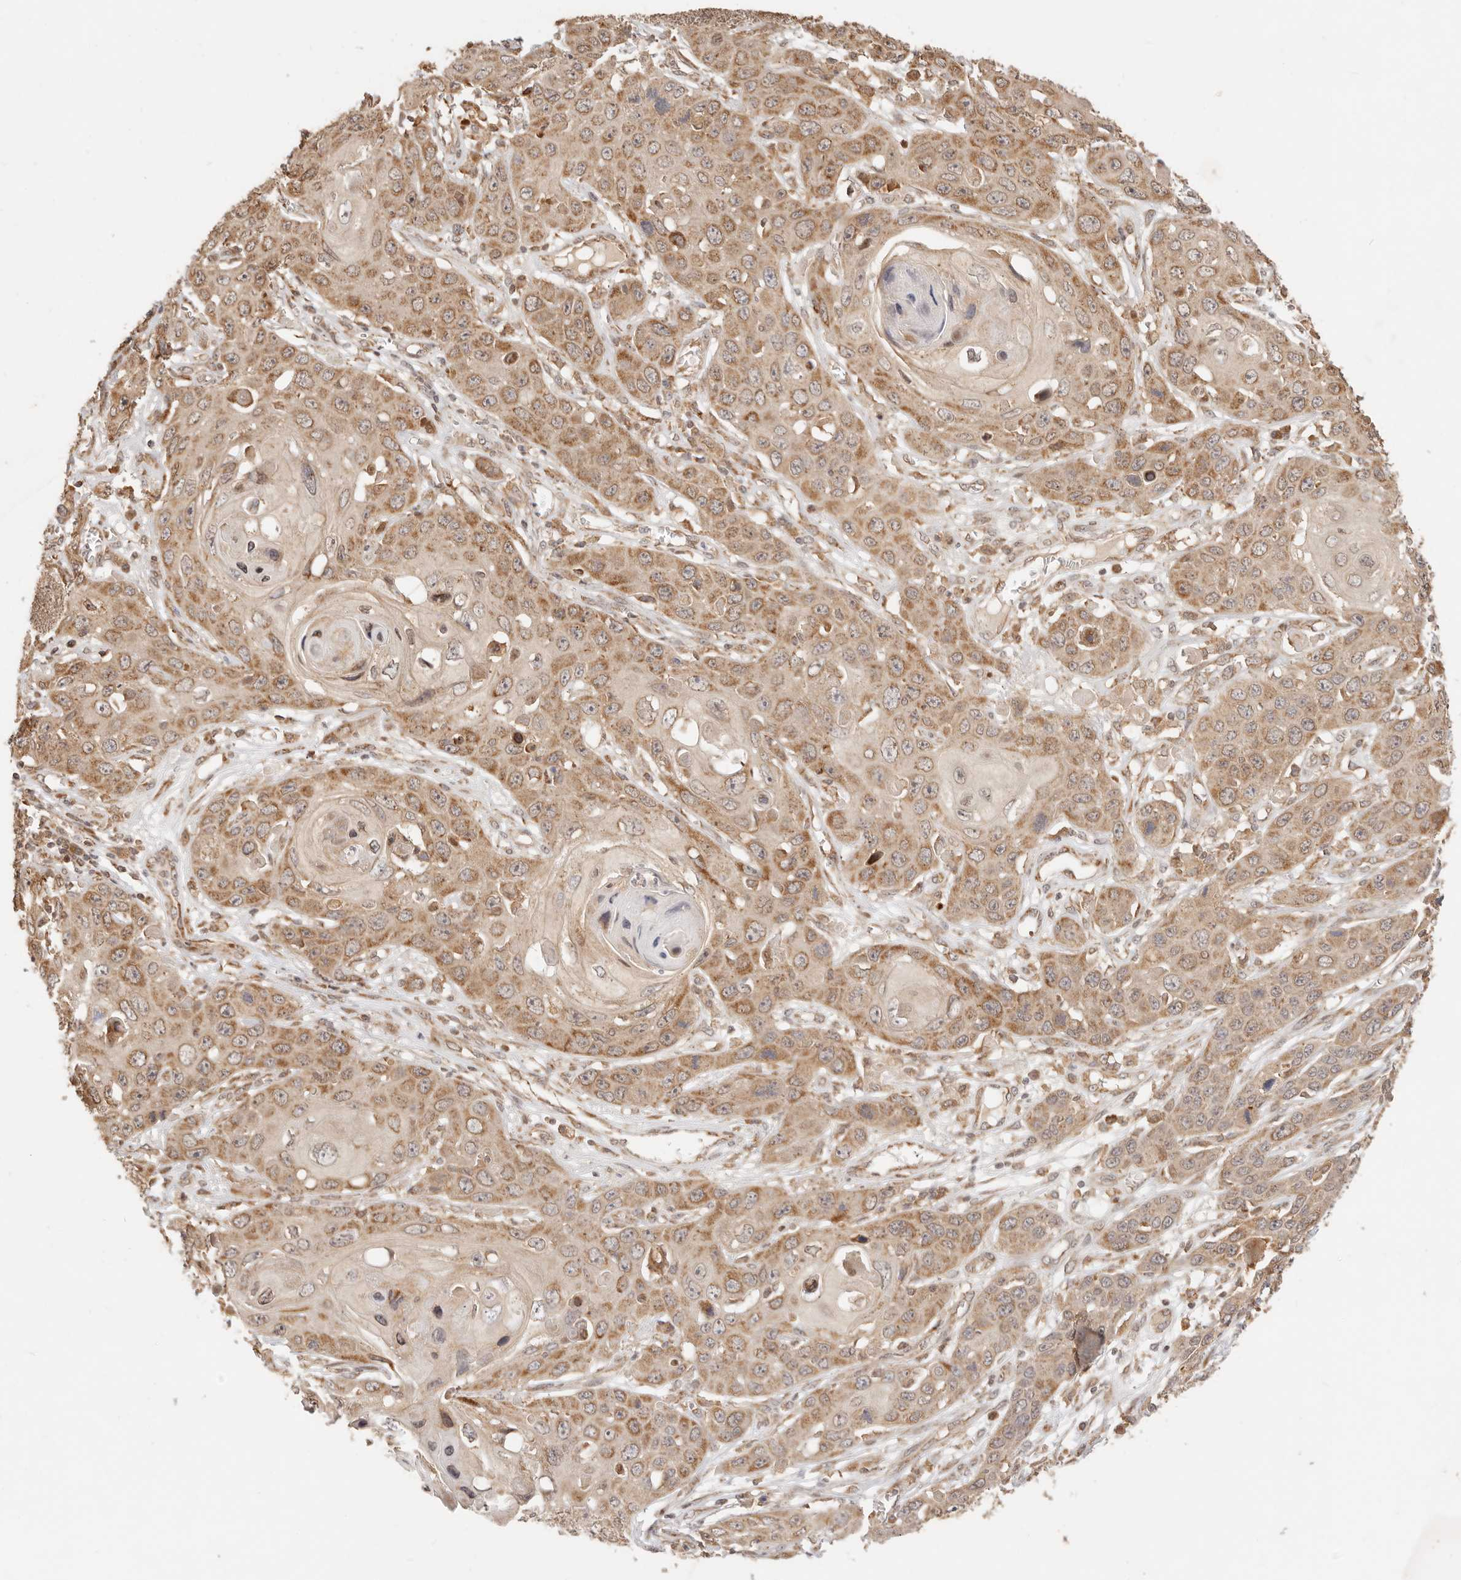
{"staining": {"intensity": "moderate", "quantity": ">75%", "location": "cytoplasmic/membranous"}, "tissue": "skin cancer", "cell_type": "Tumor cells", "image_type": "cancer", "snomed": [{"axis": "morphology", "description": "Squamous cell carcinoma, NOS"}, {"axis": "topography", "description": "Skin"}], "caption": "Protein staining of skin squamous cell carcinoma tissue exhibits moderate cytoplasmic/membranous positivity in approximately >75% of tumor cells.", "gene": "TIMM17A", "patient": {"sex": "male", "age": 55}}